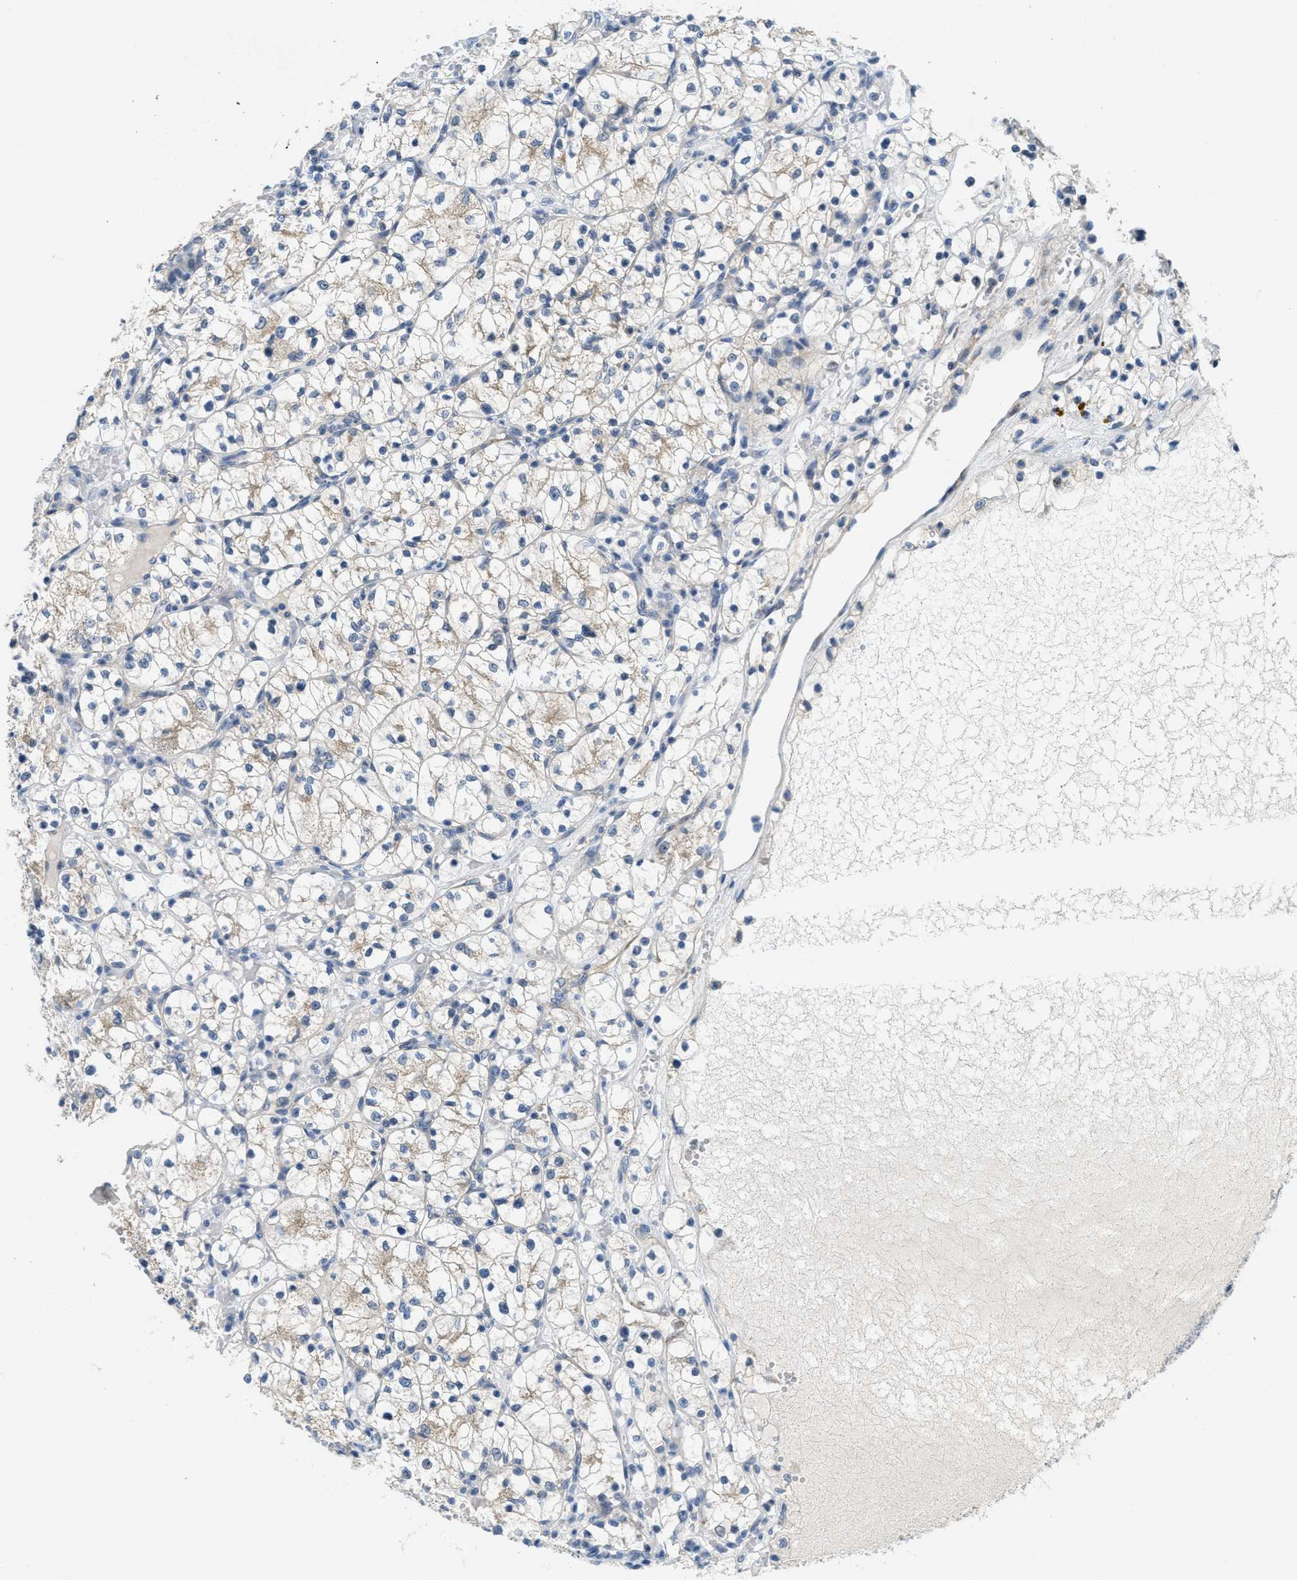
{"staining": {"intensity": "negative", "quantity": "none", "location": "none"}, "tissue": "renal cancer", "cell_type": "Tumor cells", "image_type": "cancer", "snomed": [{"axis": "morphology", "description": "Adenocarcinoma, NOS"}, {"axis": "topography", "description": "Kidney"}], "caption": "Tumor cells are negative for protein expression in human renal cancer.", "gene": "ZFYVE9", "patient": {"sex": "female", "age": 60}}